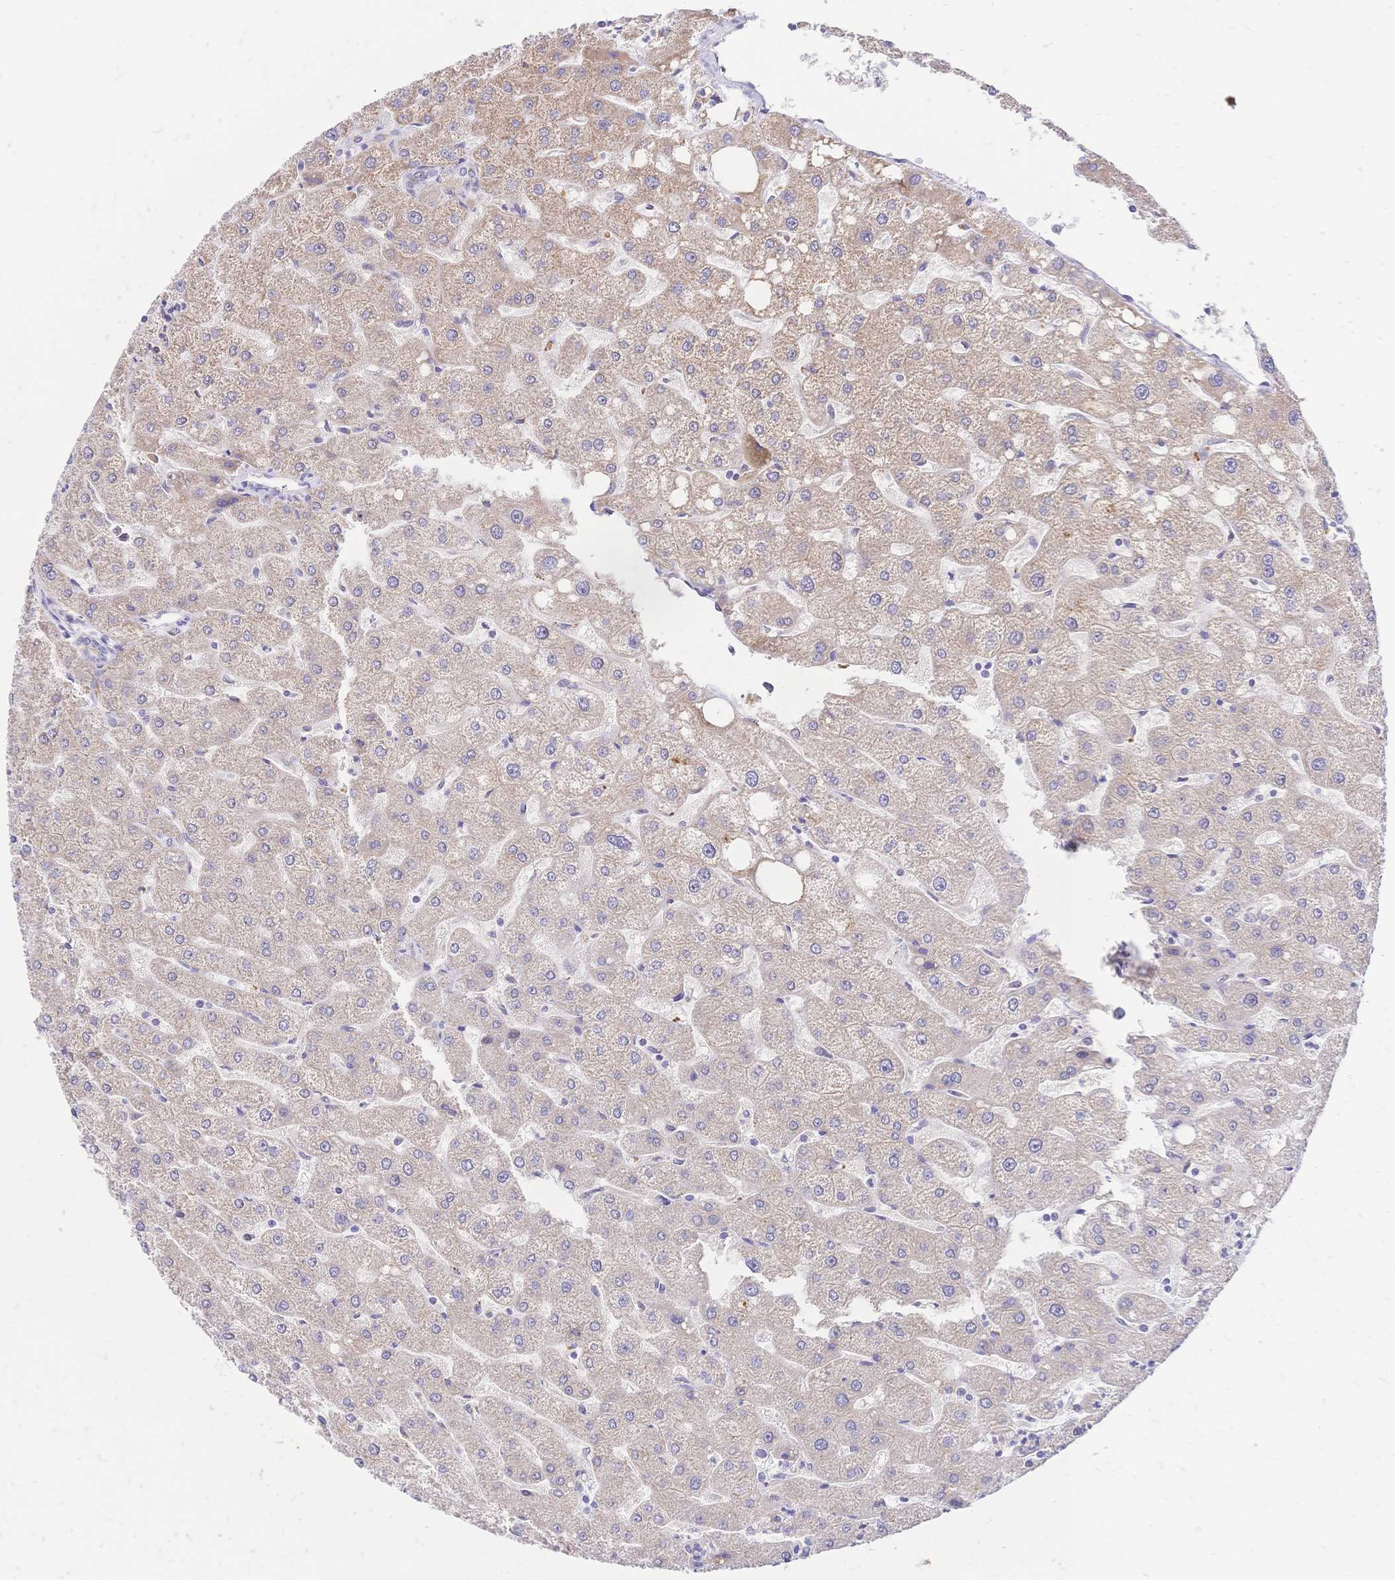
{"staining": {"intensity": "weak", "quantity": "25%-75%", "location": "cytoplasmic/membranous"}, "tissue": "liver", "cell_type": "Cholangiocytes", "image_type": "normal", "snomed": [{"axis": "morphology", "description": "Normal tissue, NOS"}, {"axis": "topography", "description": "Liver"}], "caption": "Protein staining of unremarkable liver shows weak cytoplasmic/membranous staining in about 25%-75% of cholangiocytes.", "gene": "CLEC18A", "patient": {"sex": "male", "age": 67}}